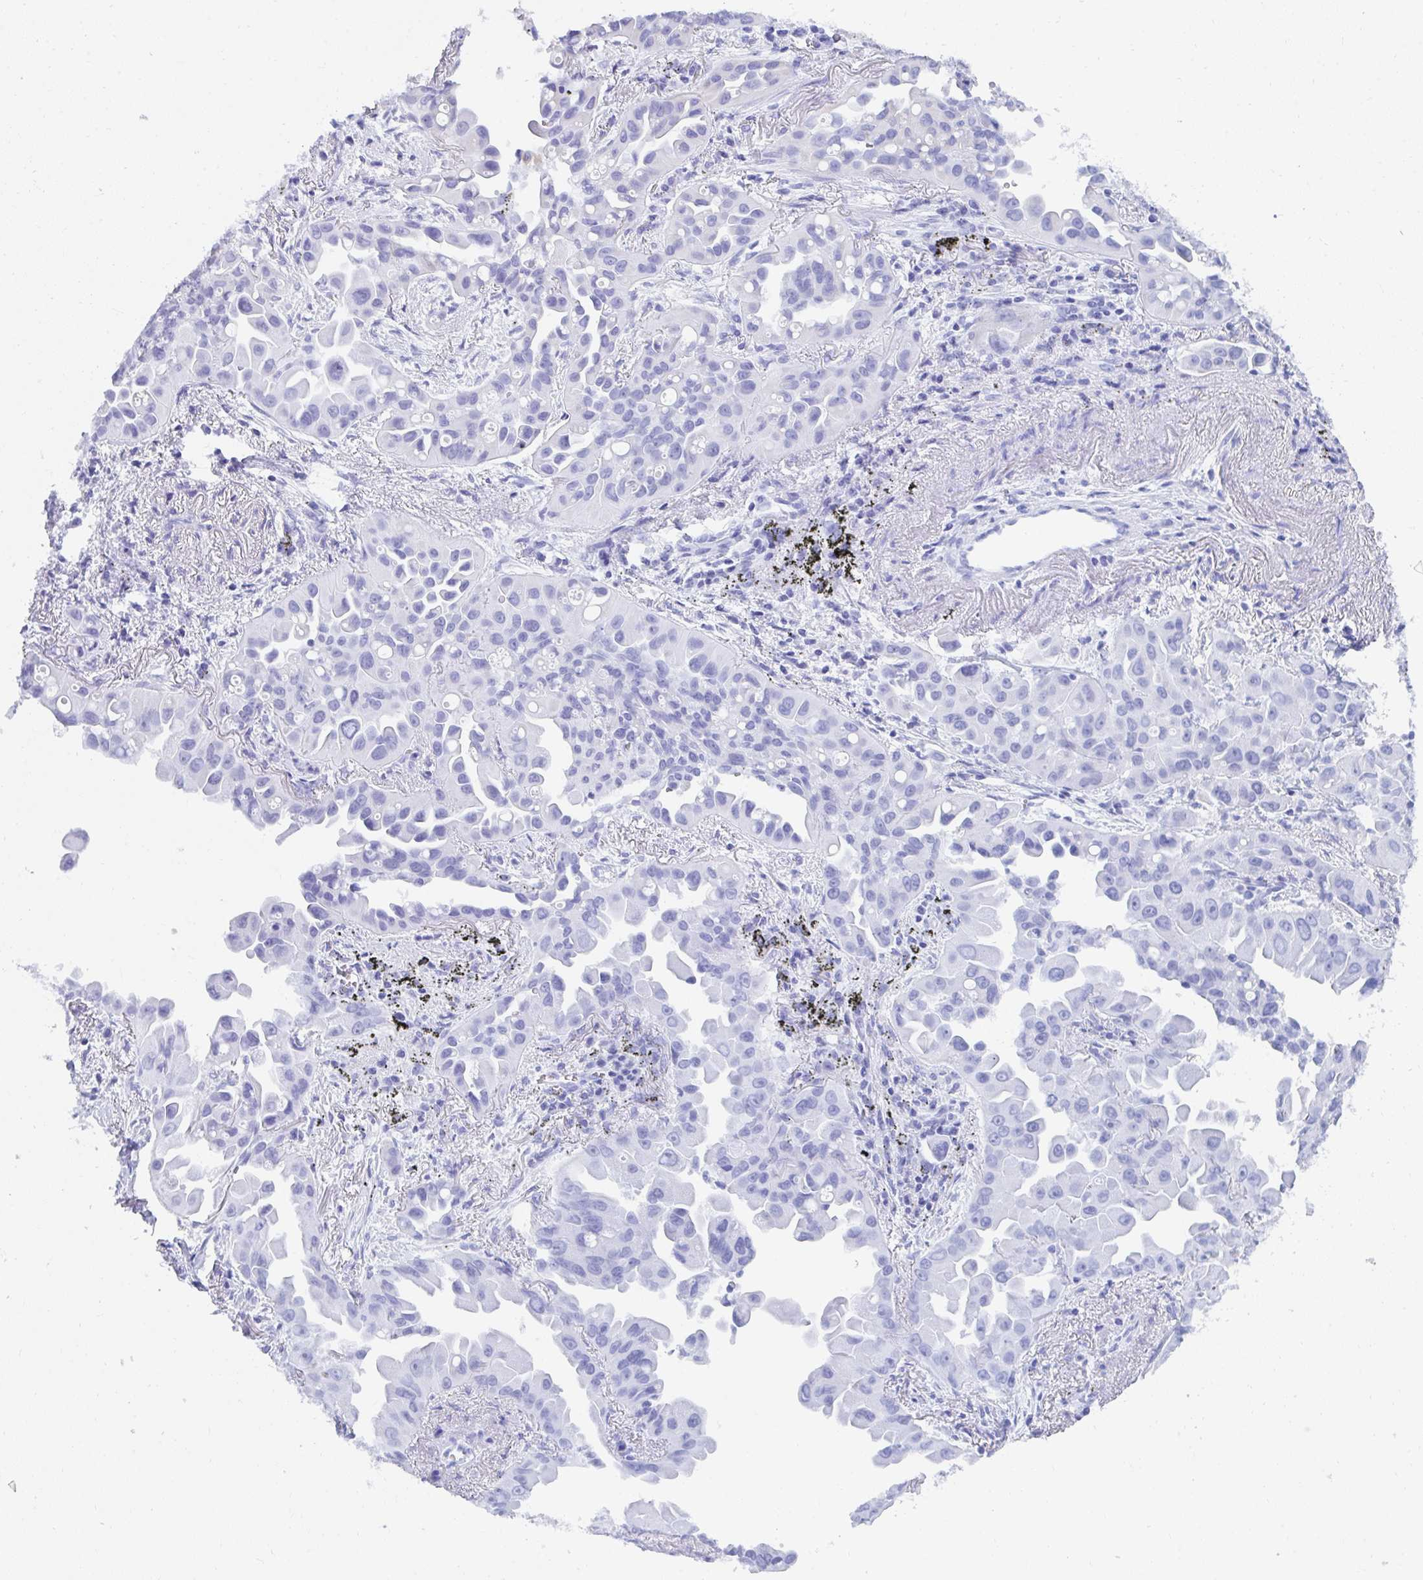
{"staining": {"intensity": "negative", "quantity": "none", "location": "none"}, "tissue": "lung cancer", "cell_type": "Tumor cells", "image_type": "cancer", "snomed": [{"axis": "morphology", "description": "Adenocarcinoma, NOS"}, {"axis": "topography", "description": "Lung"}], "caption": "Immunohistochemistry (IHC) of human lung cancer demonstrates no expression in tumor cells.", "gene": "PC", "patient": {"sex": "male", "age": 68}}